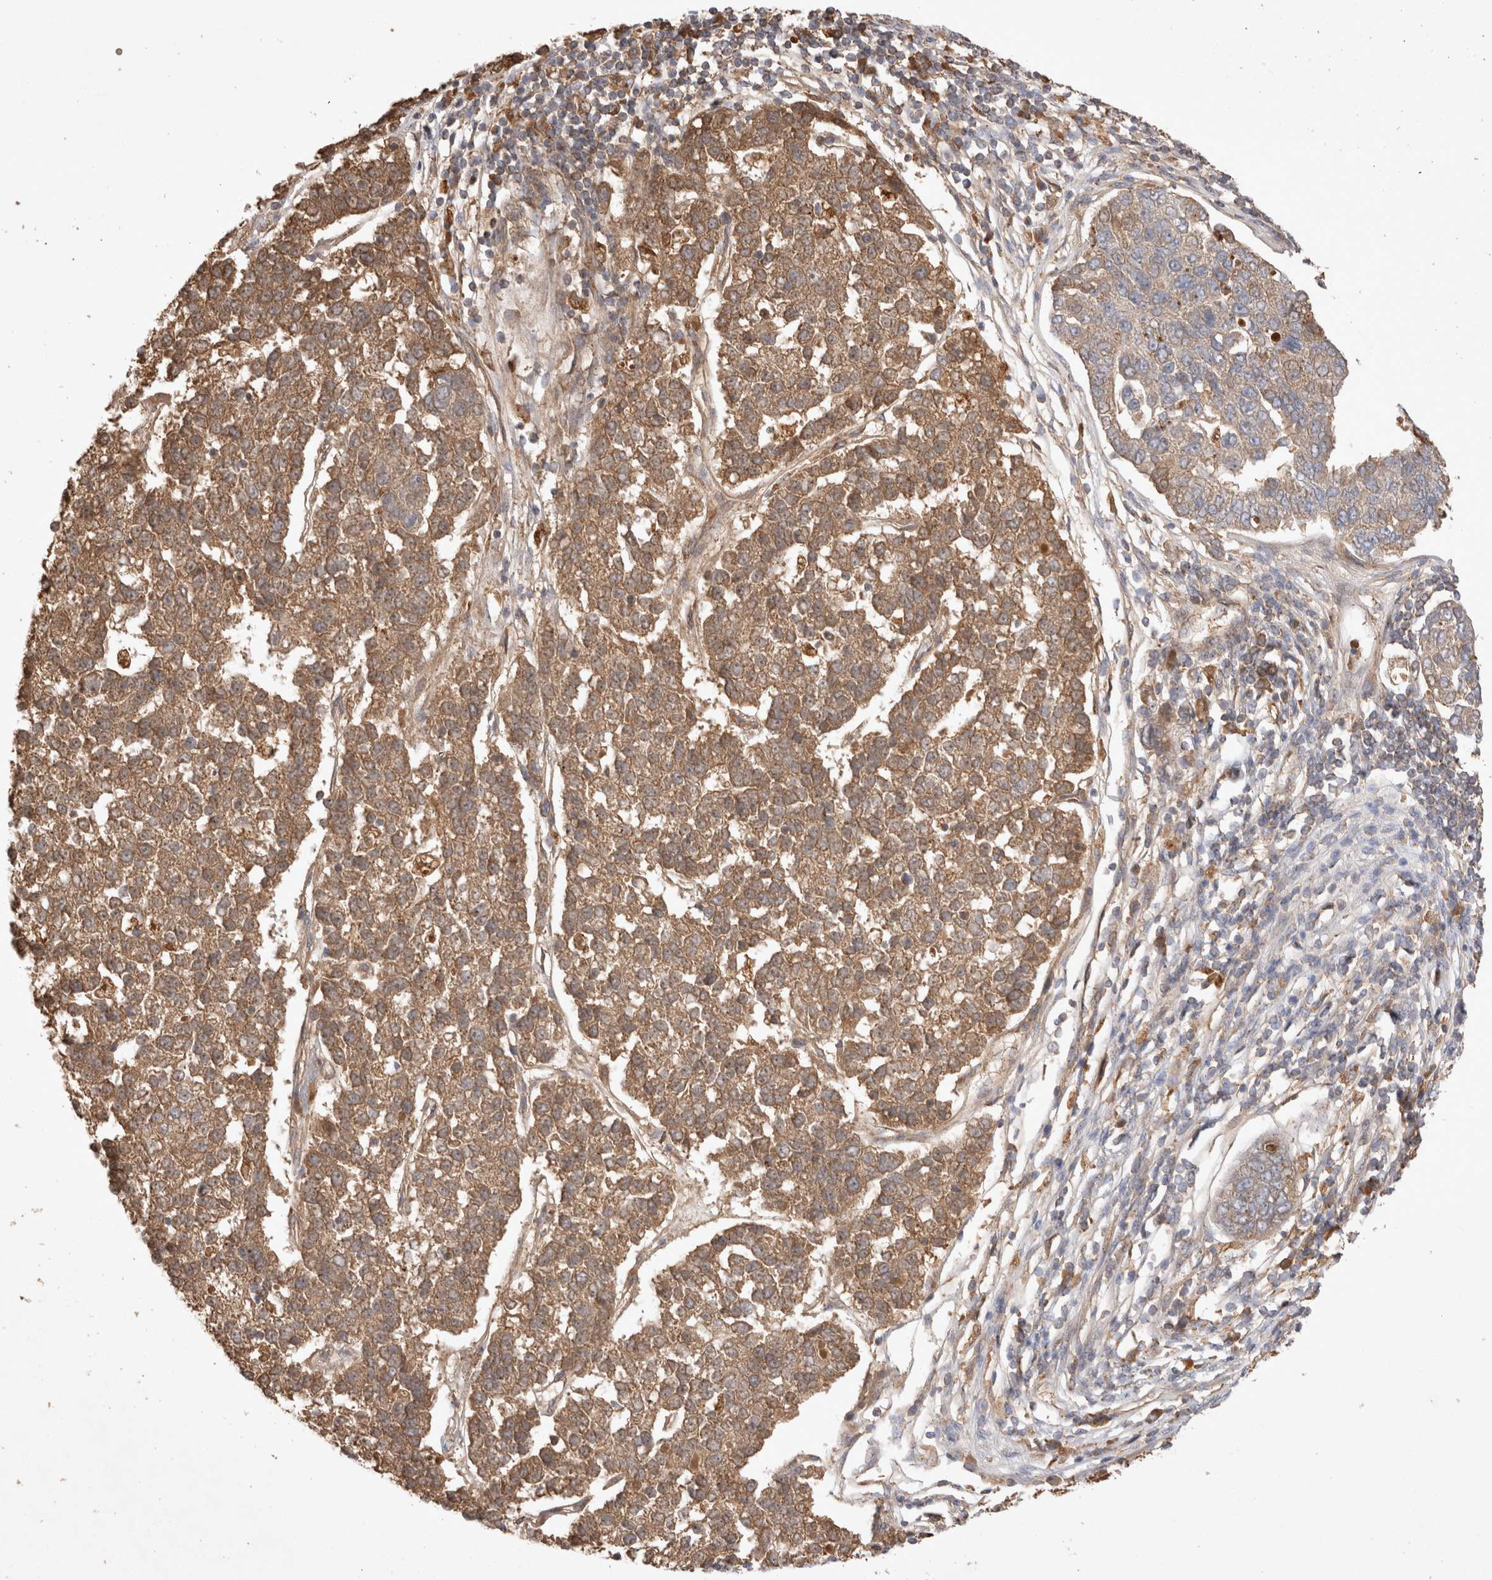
{"staining": {"intensity": "moderate", "quantity": ">75%", "location": "cytoplasmic/membranous"}, "tissue": "pancreatic cancer", "cell_type": "Tumor cells", "image_type": "cancer", "snomed": [{"axis": "morphology", "description": "Adenocarcinoma, NOS"}, {"axis": "topography", "description": "Pancreas"}], "caption": "Immunohistochemical staining of pancreatic adenocarcinoma displays moderate cytoplasmic/membranous protein expression in about >75% of tumor cells.", "gene": "FAM221A", "patient": {"sex": "female", "age": 61}}